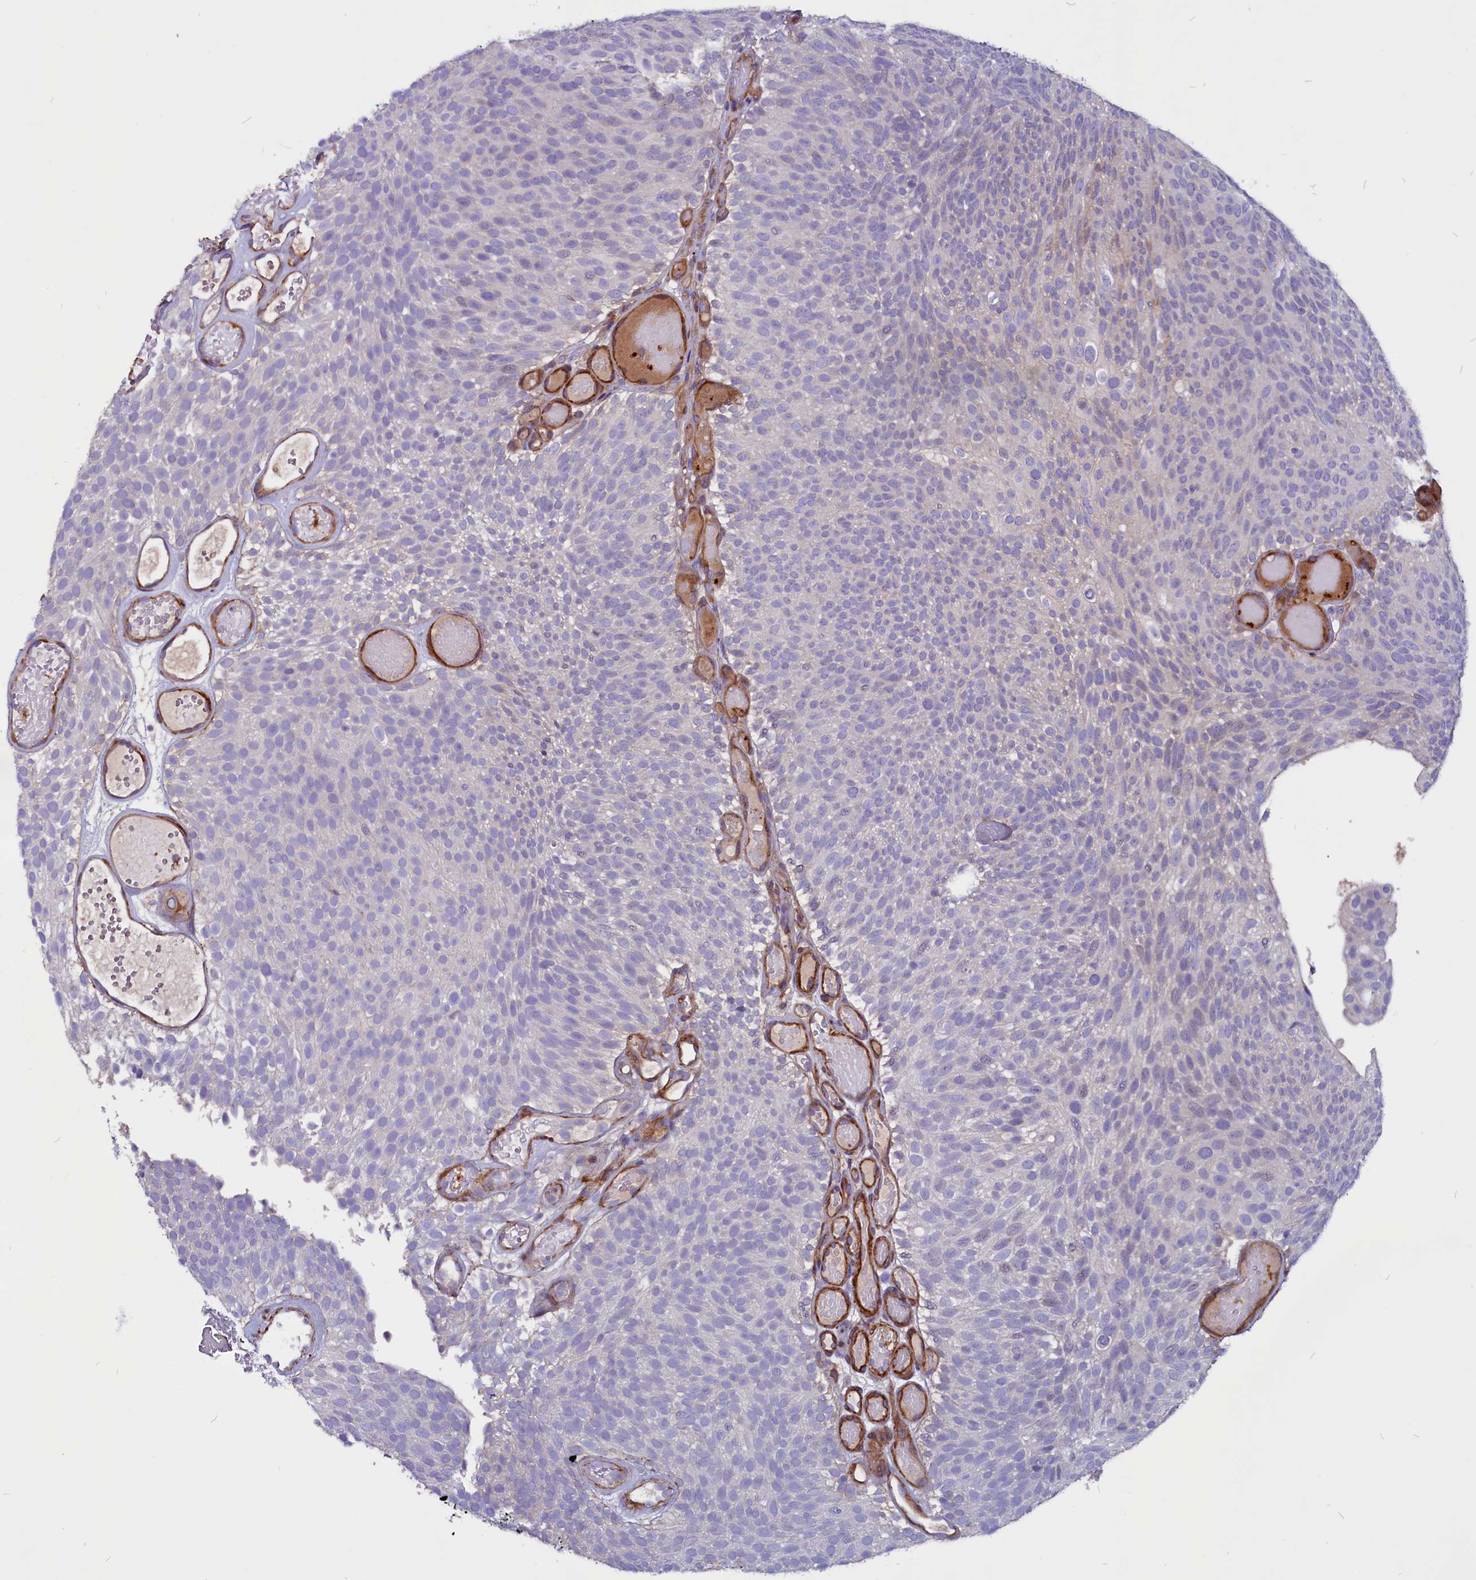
{"staining": {"intensity": "negative", "quantity": "none", "location": "none"}, "tissue": "urothelial cancer", "cell_type": "Tumor cells", "image_type": "cancer", "snomed": [{"axis": "morphology", "description": "Urothelial carcinoma, Low grade"}, {"axis": "topography", "description": "Urinary bladder"}], "caption": "A high-resolution micrograph shows immunohistochemistry (IHC) staining of urothelial cancer, which exhibits no significant positivity in tumor cells. (DAB (3,3'-diaminobenzidine) immunohistochemistry, high magnification).", "gene": "ZNF749", "patient": {"sex": "male", "age": 78}}